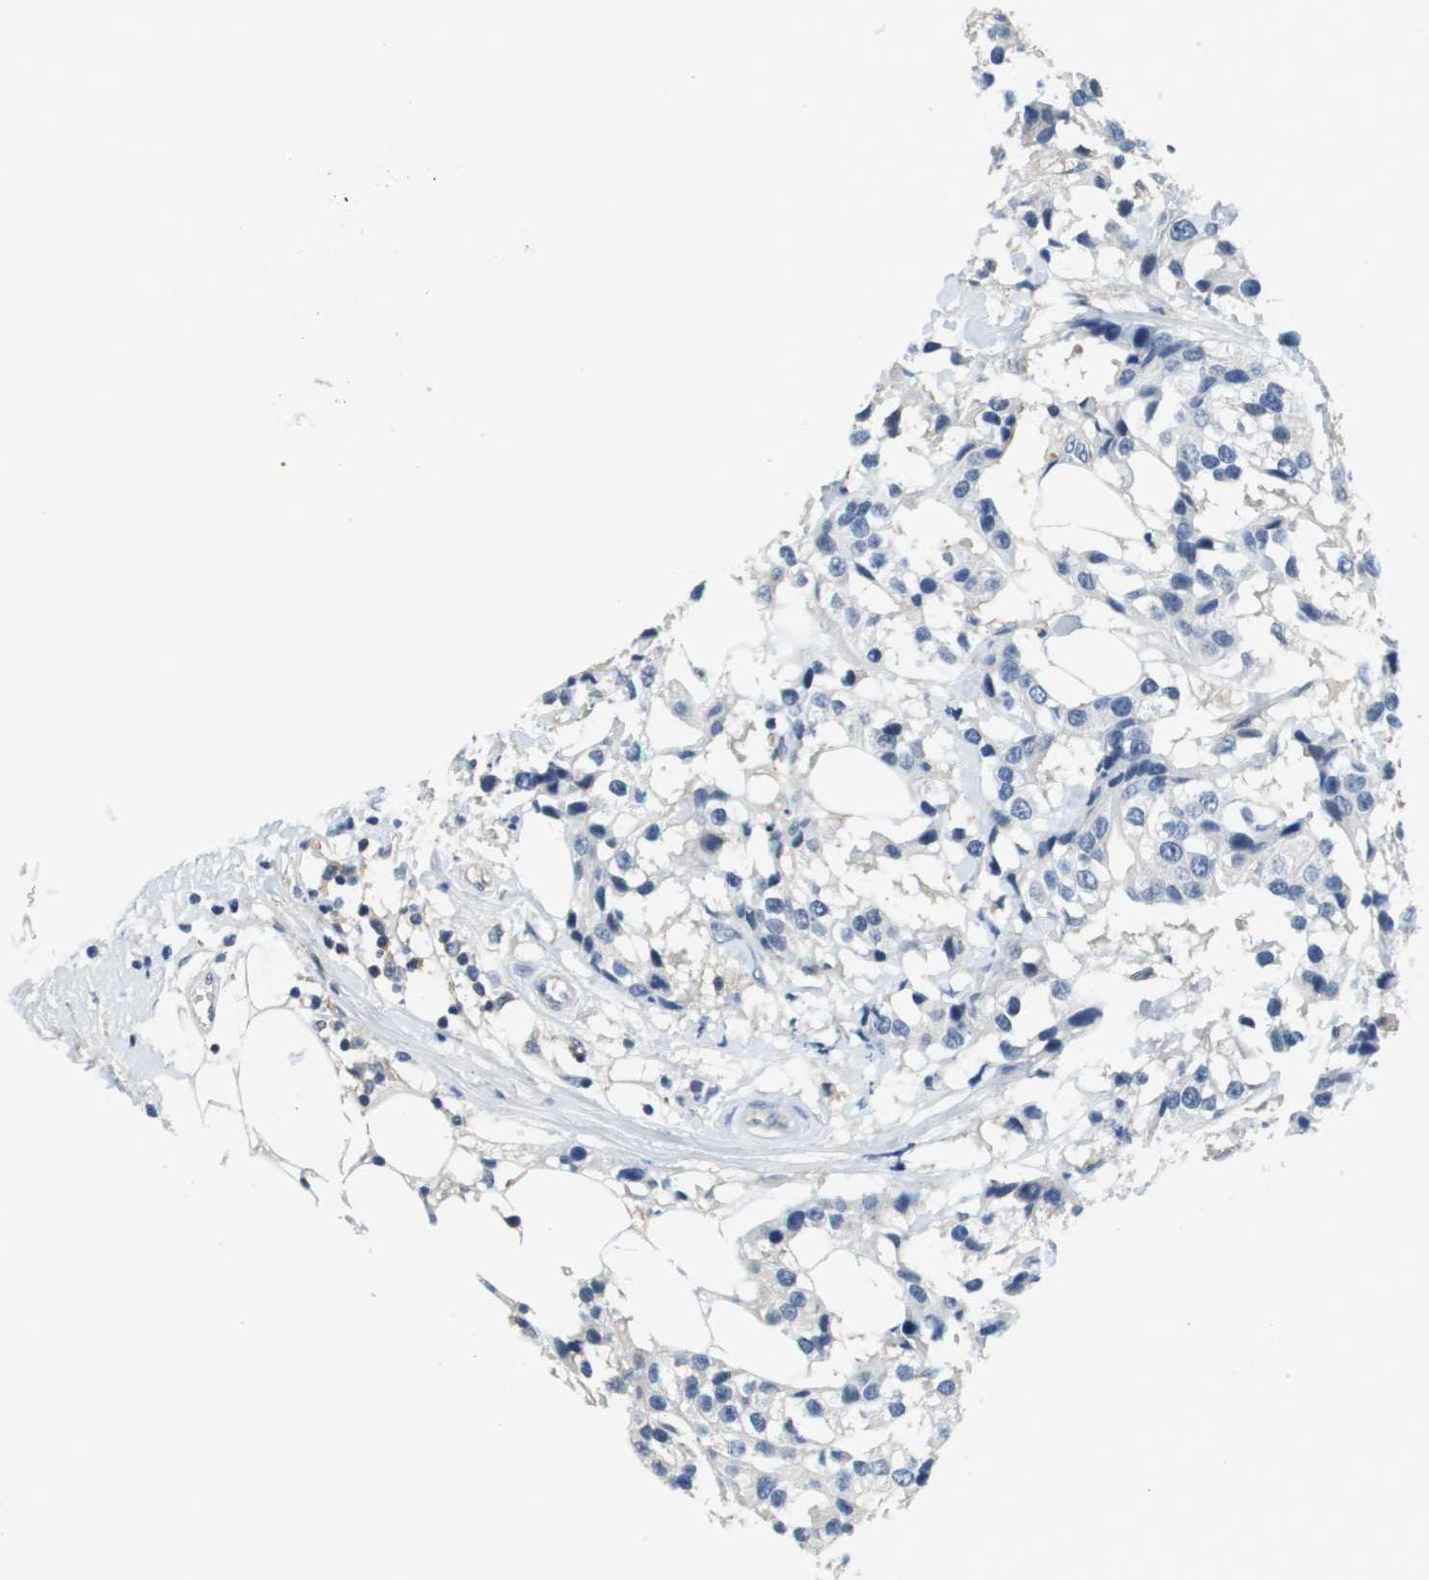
{"staining": {"intensity": "negative", "quantity": "none", "location": "none"}, "tissue": "breast cancer", "cell_type": "Tumor cells", "image_type": "cancer", "snomed": [{"axis": "morphology", "description": "Normal tissue, NOS"}, {"axis": "morphology", "description": "Duct carcinoma"}, {"axis": "topography", "description": "Breast"}], "caption": "Tumor cells show no significant positivity in breast cancer. Brightfield microscopy of immunohistochemistry stained with DAB (brown) and hematoxylin (blue), captured at high magnification.", "gene": "SLC16A3", "patient": {"sex": "female", "age": 39}}